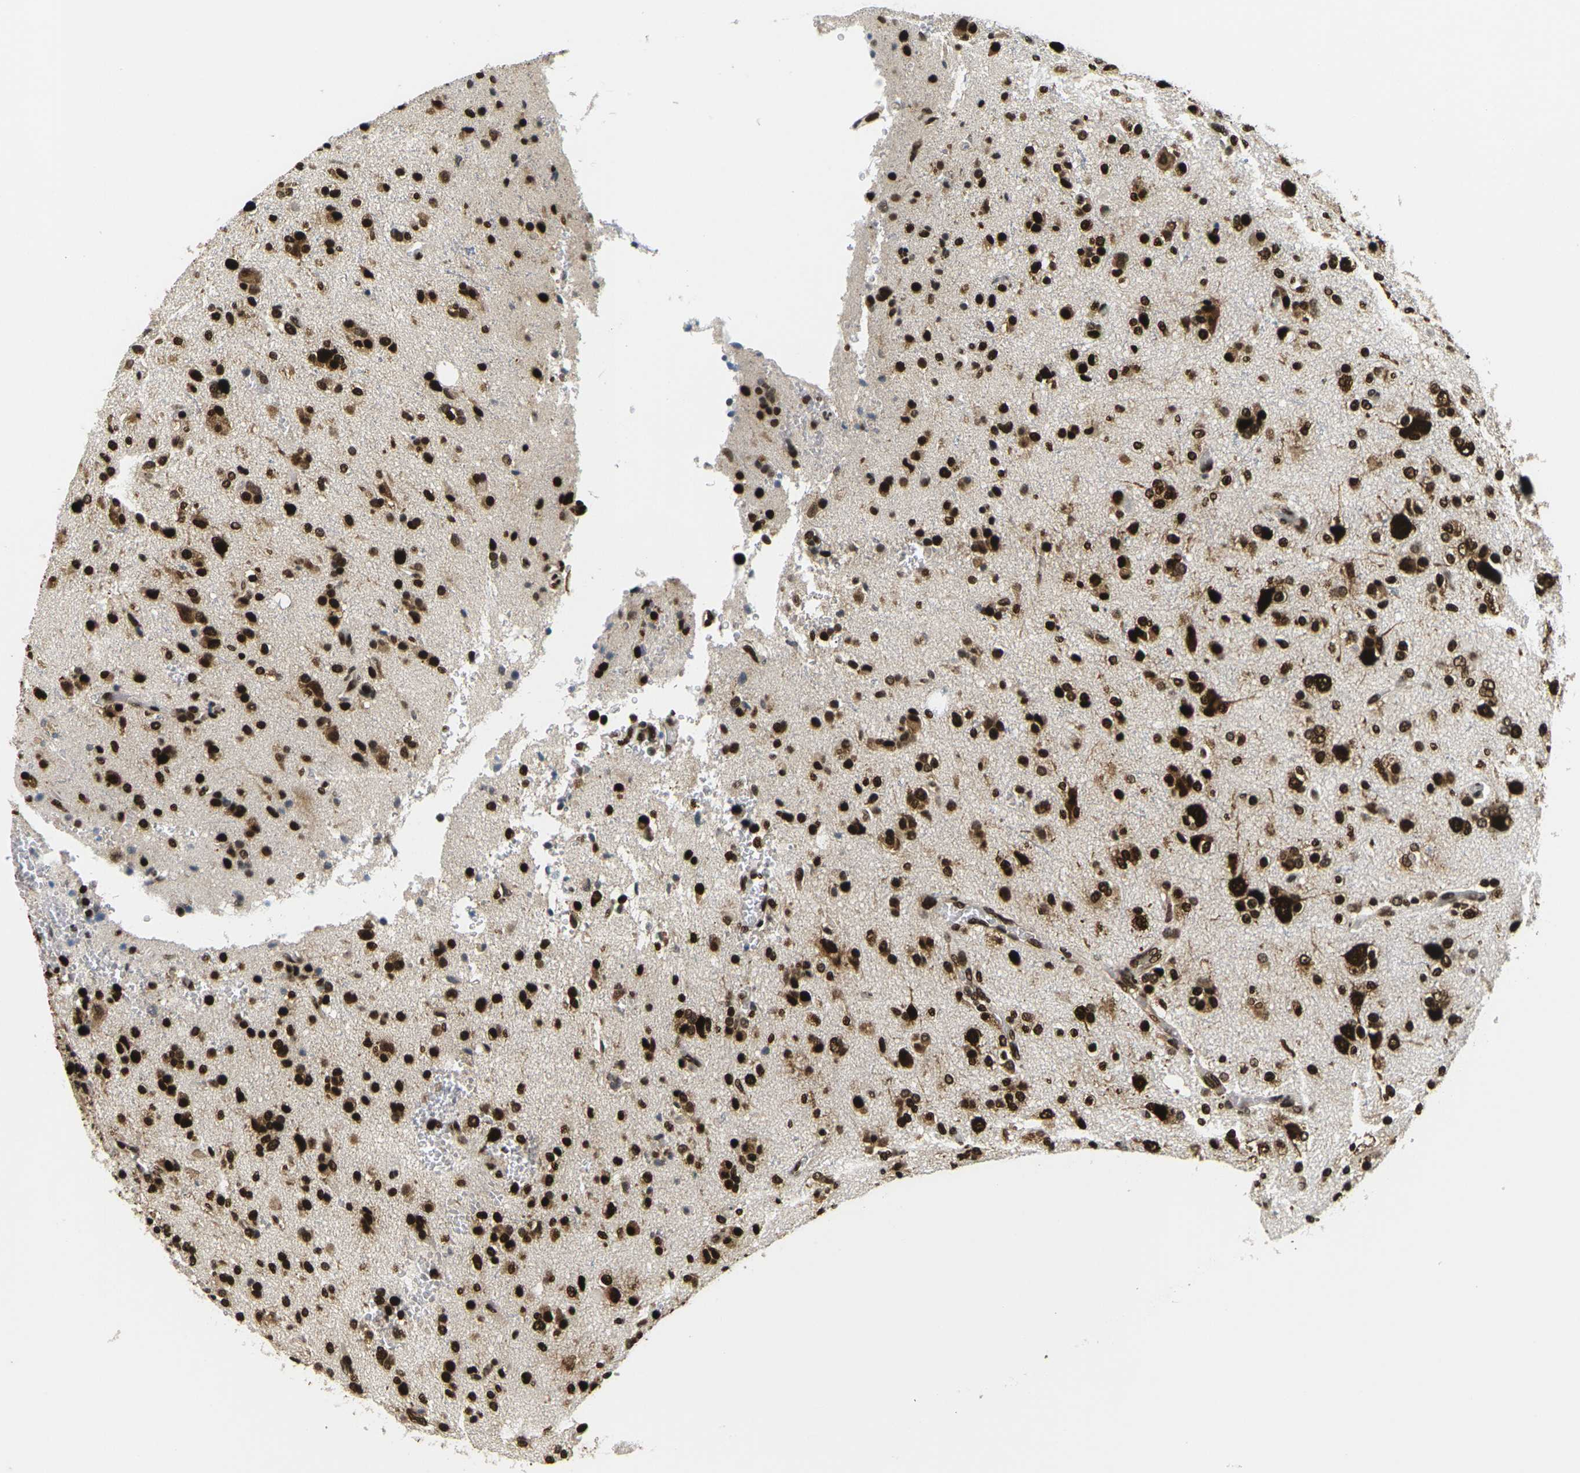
{"staining": {"intensity": "strong", "quantity": ">75%", "location": "nuclear"}, "tissue": "glioma", "cell_type": "Tumor cells", "image_type": "cancer", "snomed": [{"axis": "morphology", "description": "Glioma, malignant, High grade"}, {"axis": "topography", "description": "Brain"}], "caption": "Tumor cells reveal high levels of strong nuclear positivity in approximately >75% of cells in human malignant glioma (high-grade).", "gene": "CELF1", "patient": {"sex": "male", "age": 47}}